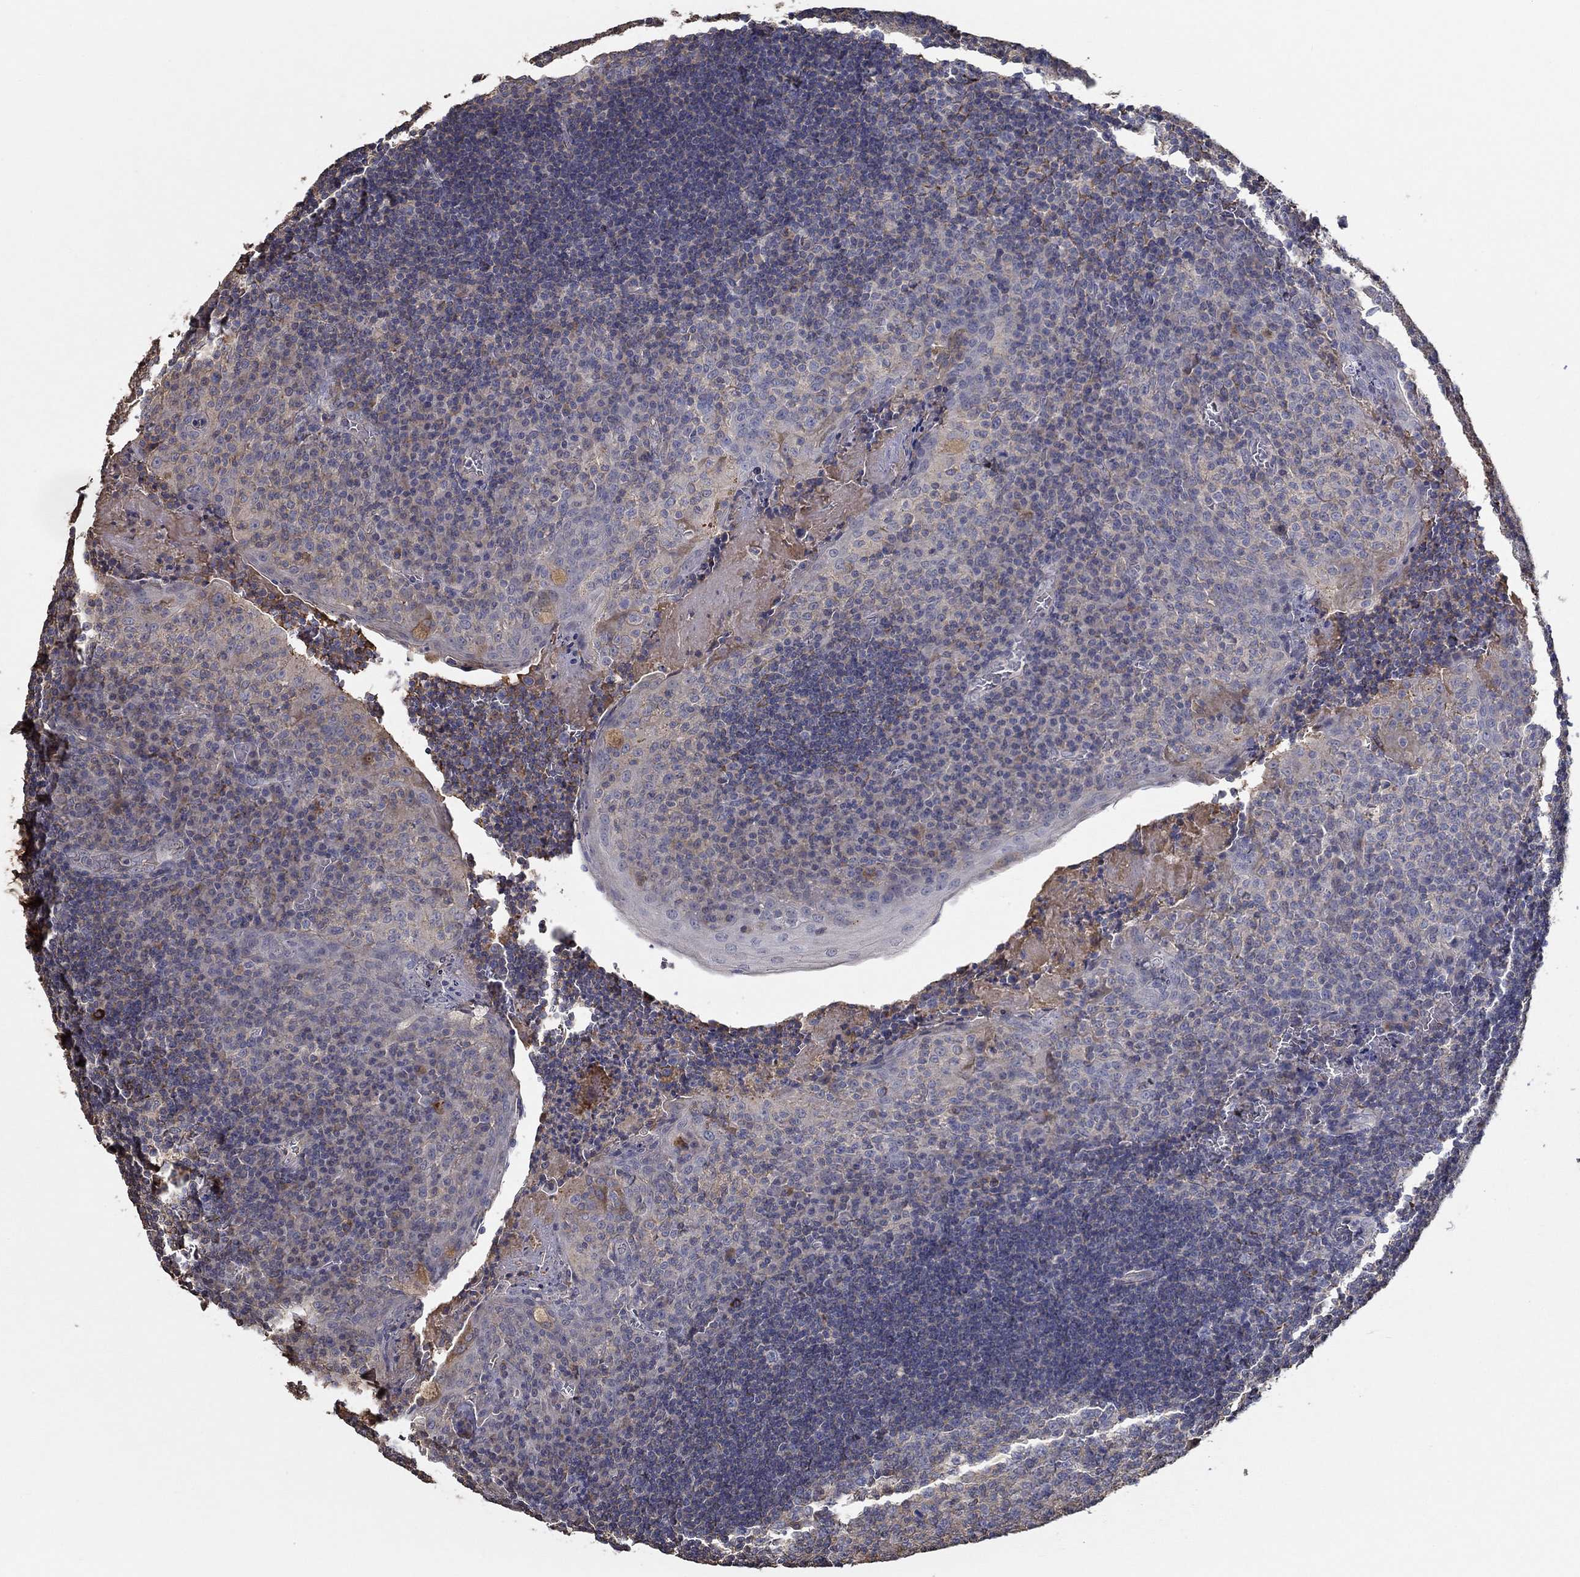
{"staining": {"intensity": "negative", "quantity": "none", "location": "none"}, "tissue": "tonsil", "cell_type": "Germinal center cells", "image_type": "normal", "snomed": [{"axis": "morphology", "description": "Normal tissue, NOS"}, {"axis": "topography", "description": "Tonsil"}], "caption": "The micrograph shows no staining of germinal center cells in benign tonsil. (Brightfield microscopy of DAB immunohistochemistry at high magnification).", "gene": "IL10", "patient": {"sex": "female", "age": 12}}